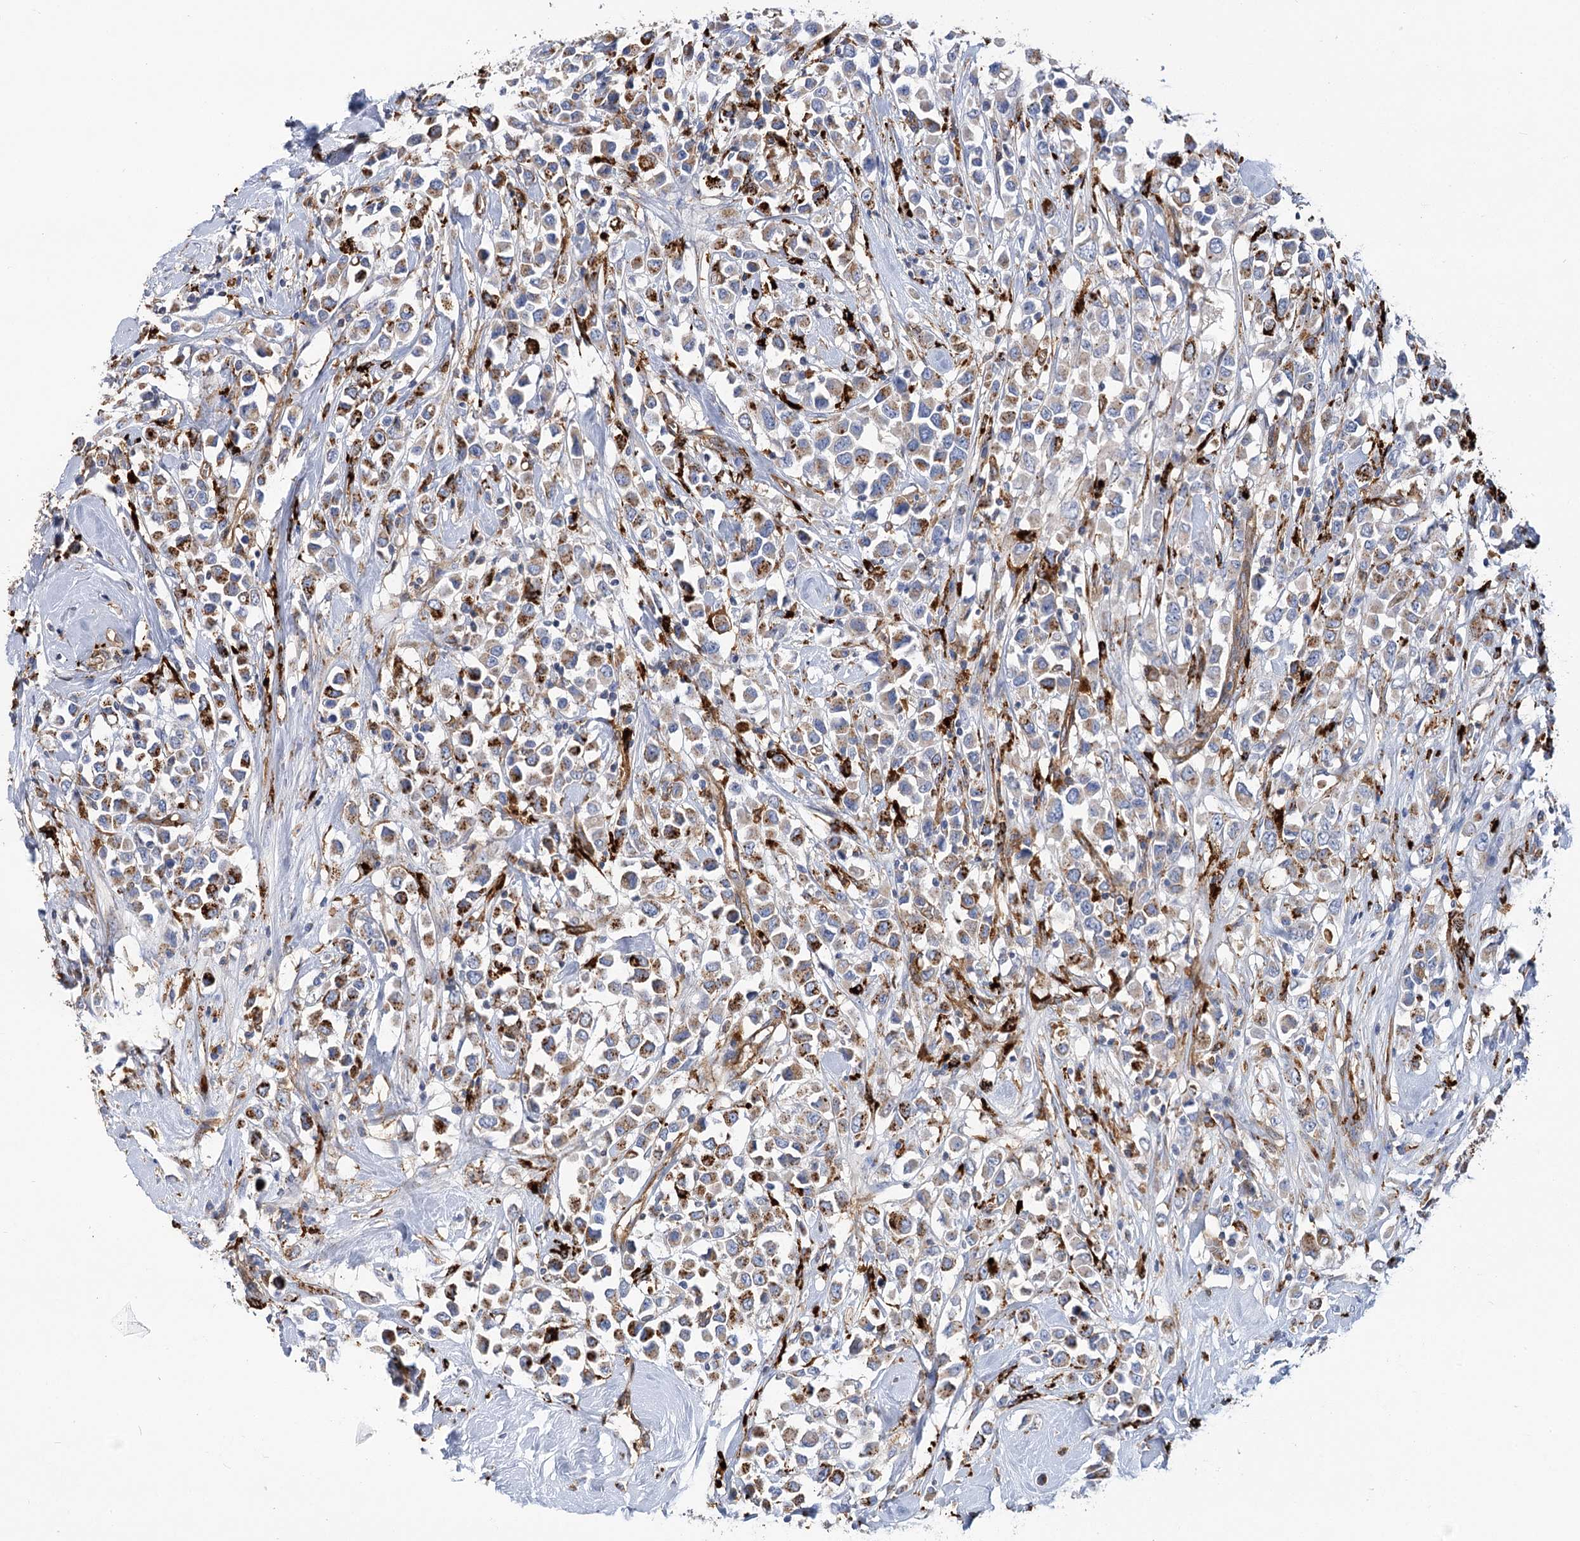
{"staining": {"intensity": "moderate", "quantity": "25%-75%", "location": "cytoplasmic/membranous"}, "tissue": "breast cancer", "cell_type": "Tumor cells", "image_type": "cancer", "snomed": [{"axis": "morphology", "description": "Duct carcinoma"}, {"axis": "topography", "description": "Breast"}], "caption": "Breast cancer tissue demonstrates moderate cytoplasmic/membranous expression in approximately 25%-75% of tumor cells, visualized by immunohistochemistry.", "gene": "GUSB", "patient": {"sex": "female", "age": 61}}